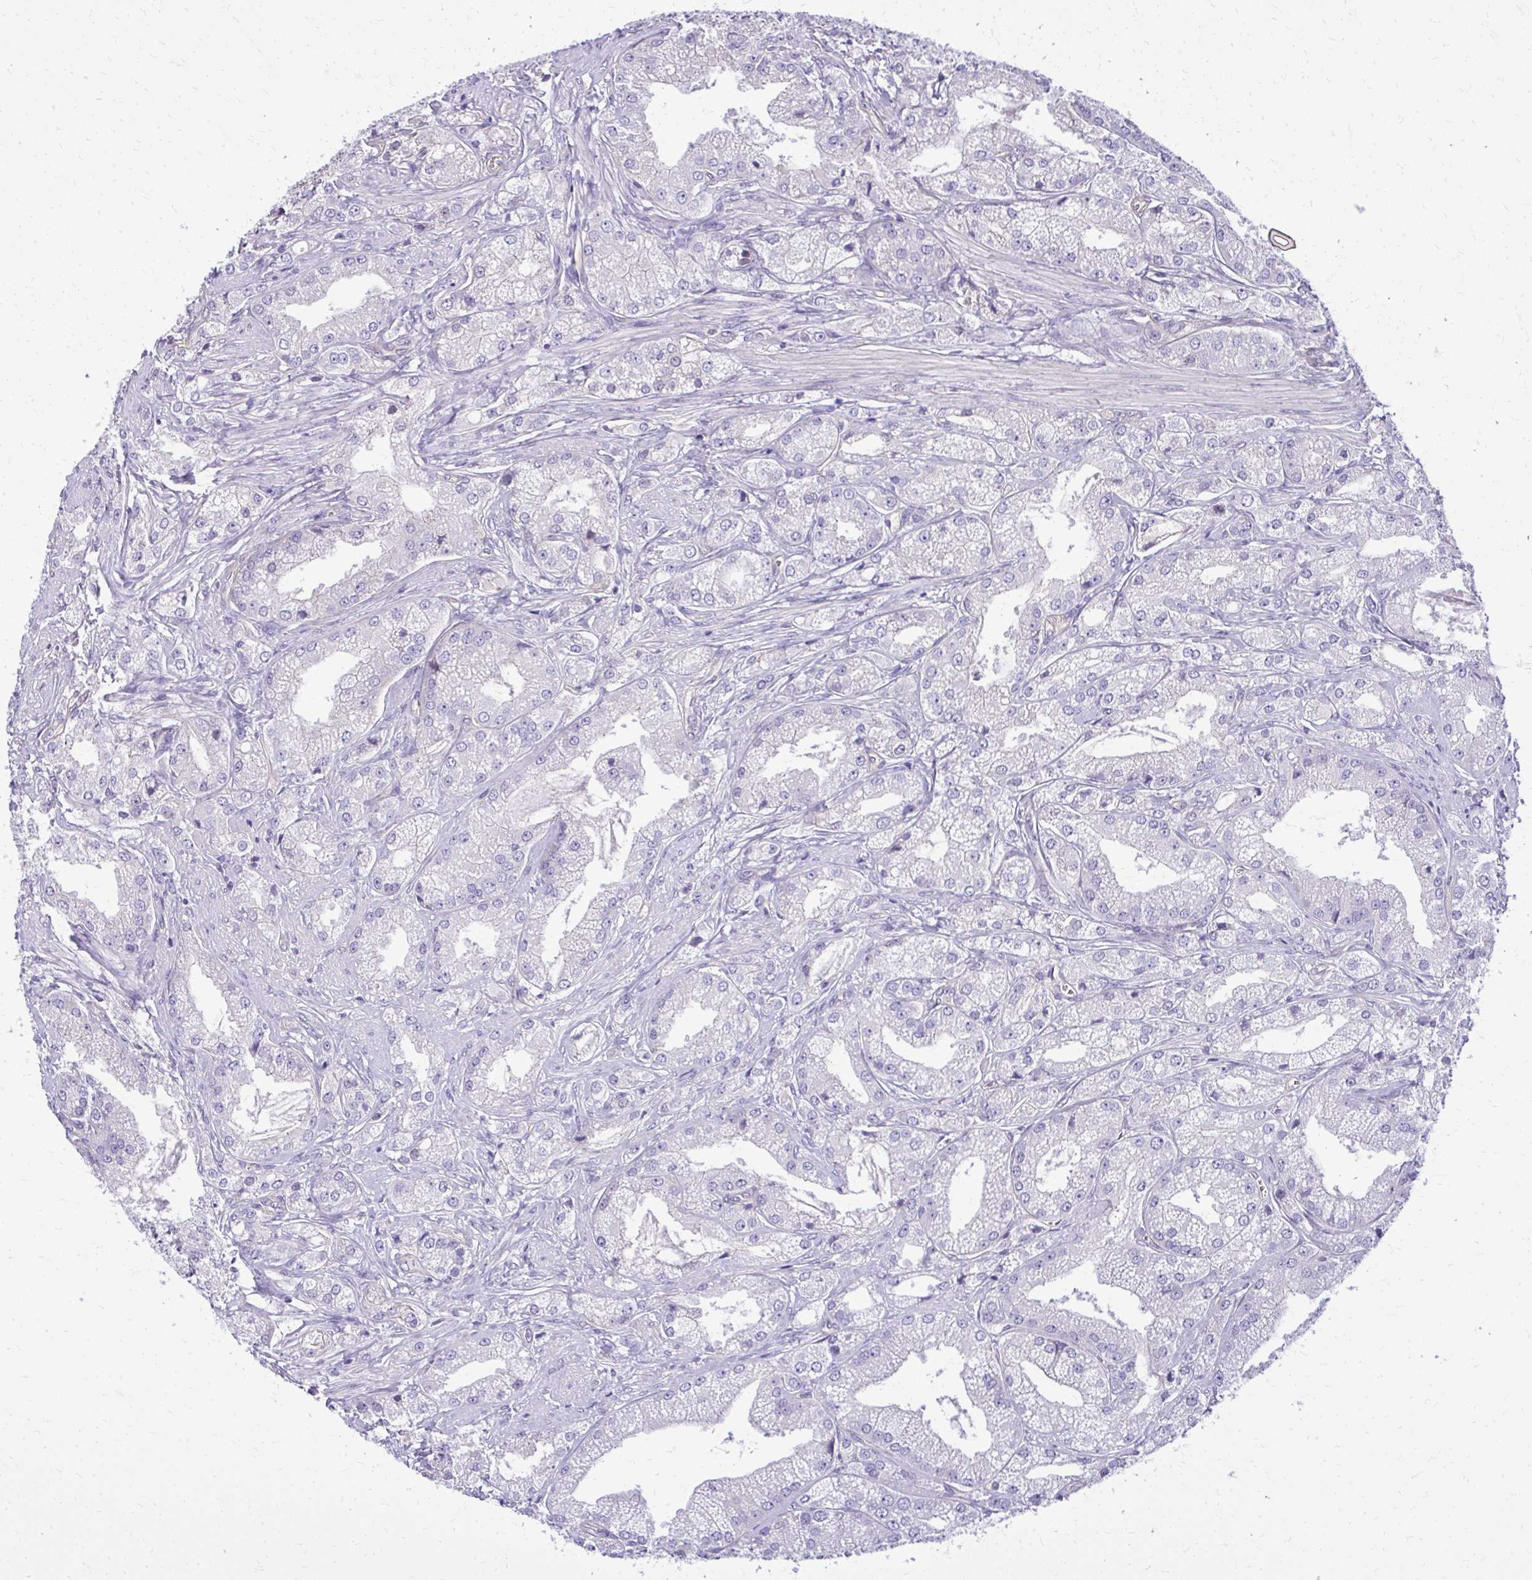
{"staining": {"intensity": "negative", "quantity": "none", "location": "none"}, "tissue": "prostate cancer", "cell_type": "Tumor cells", "image_type": "cancer", "snomed": [{"axis": "morphology", "description": "Adenocarcinoma, High grade"}, {"axis": "topography", "description": "Prostate"}], "caption": "Immunohistochemistry (IHC) photomicrograph of neoplastic tissue: human prostate cancer stained with DAB (3,3'-diaminobenzidine) shows no significant protein expression in tumor cells.", "gene": "RUNDC3B", "patient": {"sex": "male", "age": 61}}